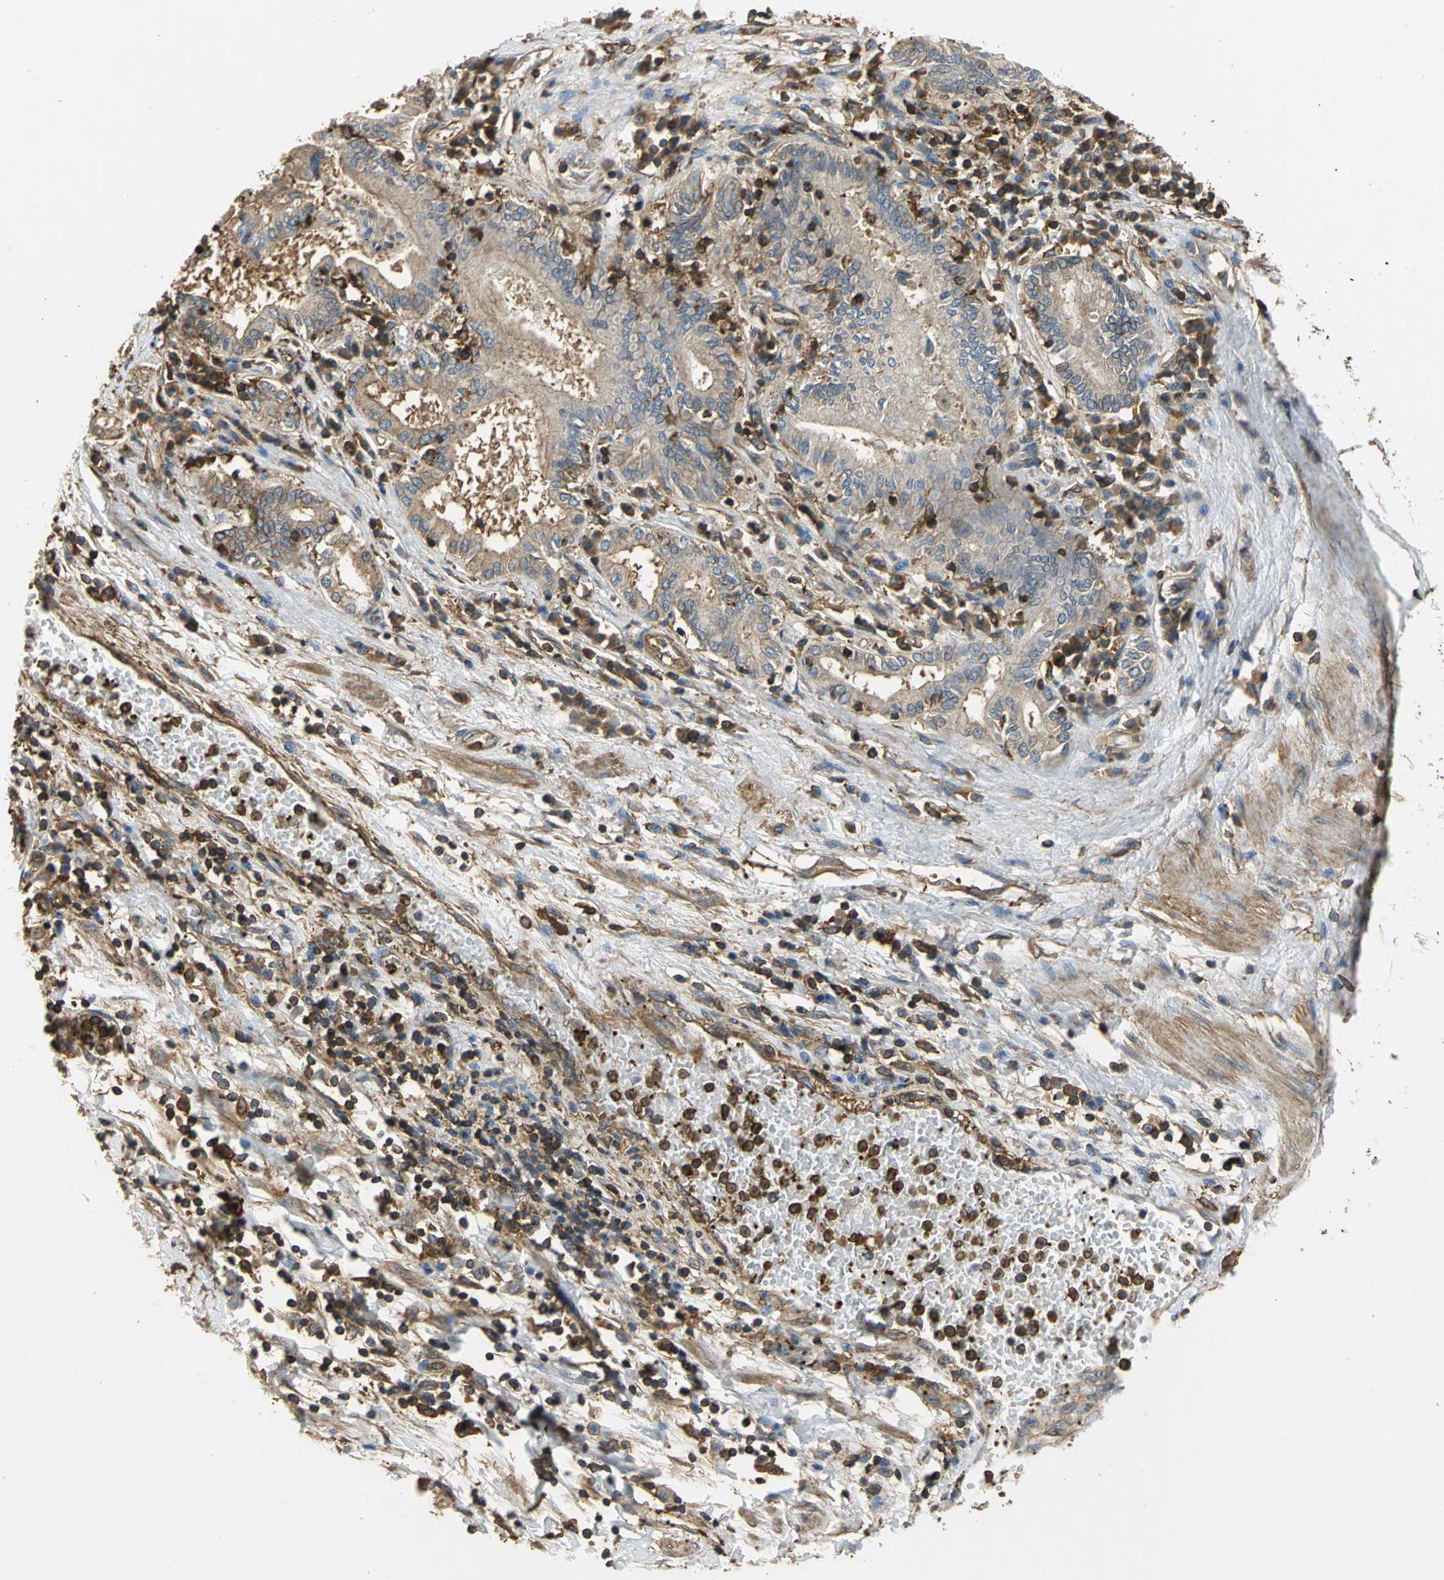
{"staining": {"intensity": "weak", "quantity": "25%-75%", "location": "cytoplasmic/membranous"}, "tissue": "pancreatic cancer", "cell_type": "Tumor cells", "image_type": "cancer", "snomed": [{"axis": "morphology", "description": "Adenocarcinoma, NOS"}, {"axis": "topography", "description": "Pancreas"}], "caption": "IHC of human adenocarcinoma (pancreatic) shows low levels of weak cytoplasmic/membranous positivity in approximately 25%-75% of tumor cells.", "gene": "TLN1", "patient": {"sex": "female", "age": 48}}